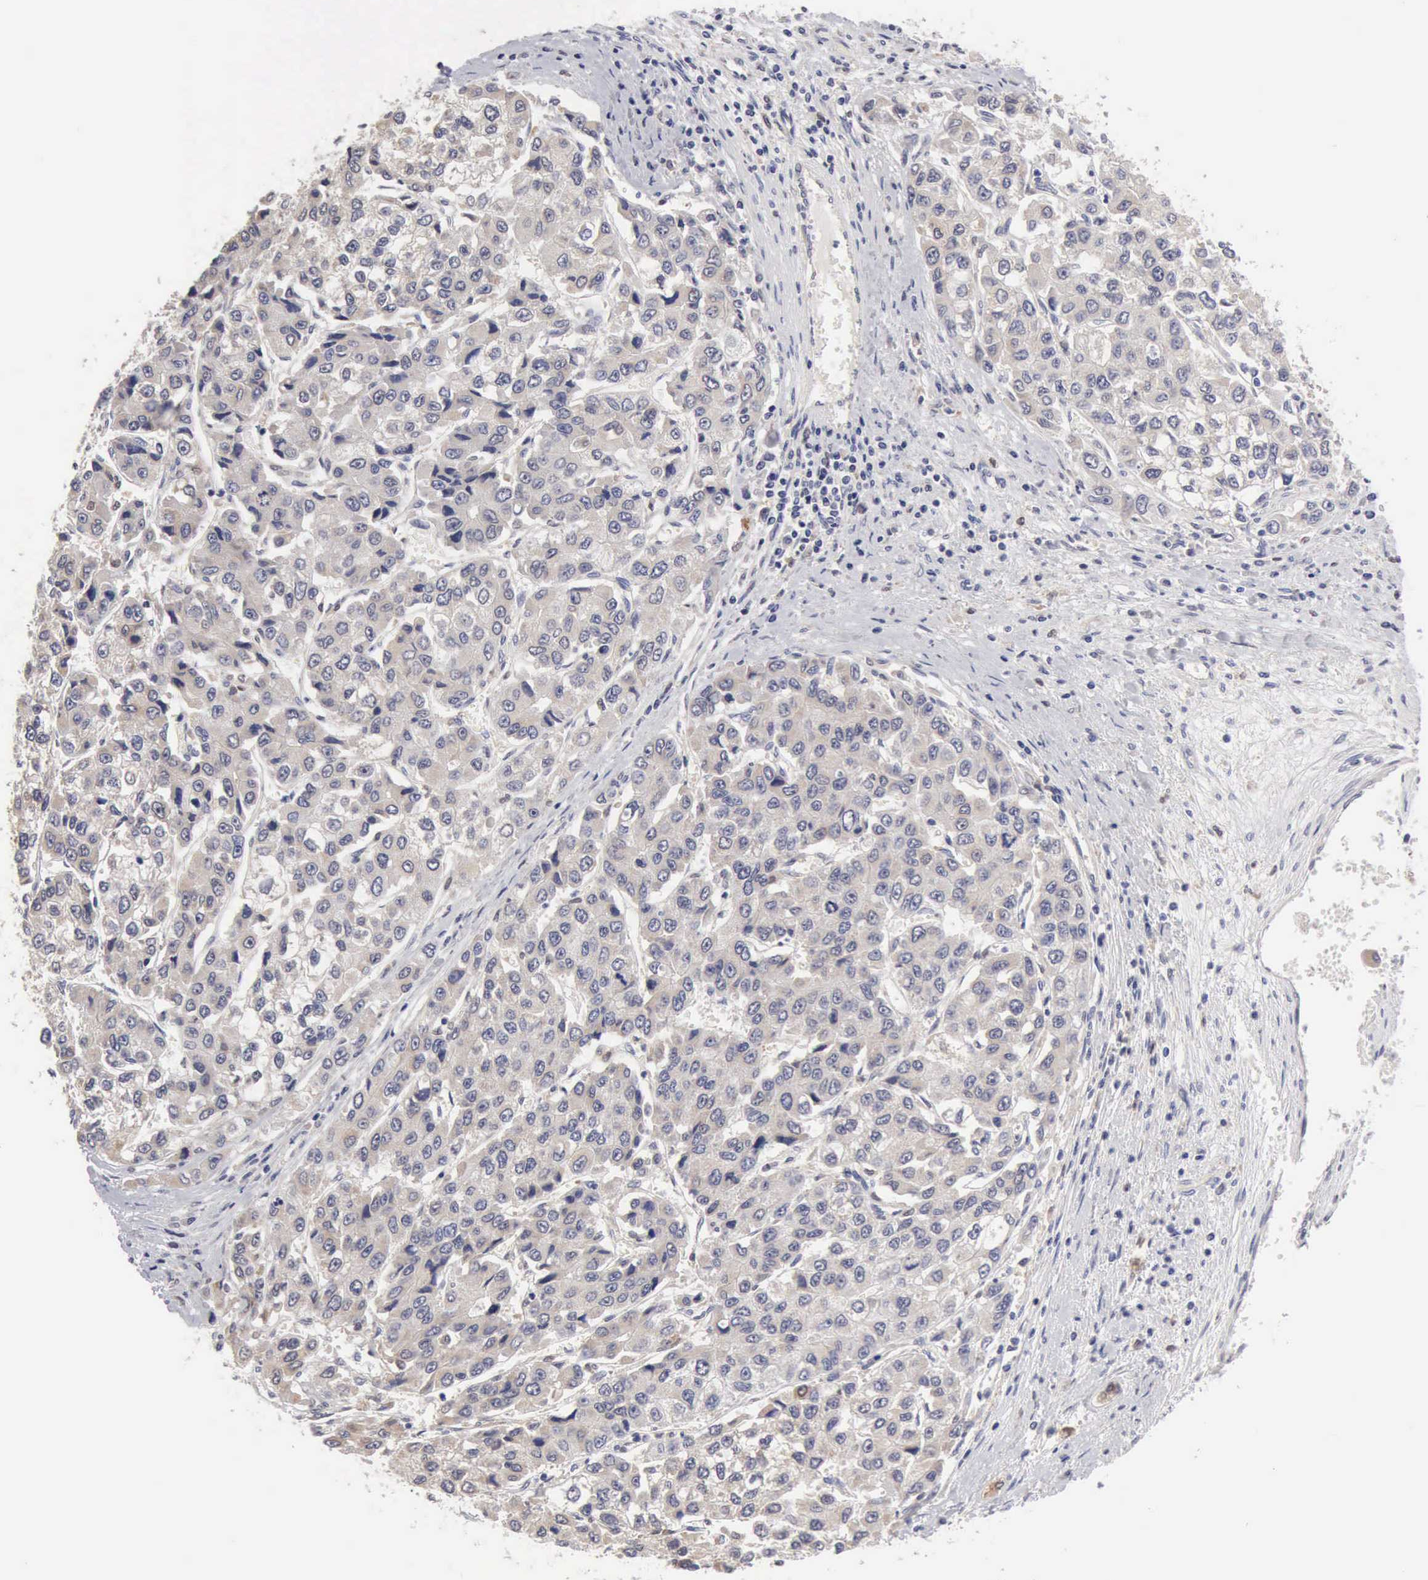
{"staining": {"intensity": "weak", "quantity": ">75%", "location": "cytoplasmic/membranous"}, "tissue": "liver cancer", "cell_type": "Tumor cells", "image_type": "cancer", "snomed": [{"axis": "morphology", "description": "Carcinoma, Hepatocellular, NOS"}, {"axis": "topography", "description": "Liver"}], "caption": "A high-resolution photomicrograph shows immunohistochemistry (IHC) staining of liver hepatocellular carcinoma, which displays weak cytoplasmic/membranous expression in about >75% of tumor cells. (brown staining indicates protein expression, while blue staining denotes nuclei).", "gene": "PTGR2", "patient": {"sex": "female", "age": 66}}